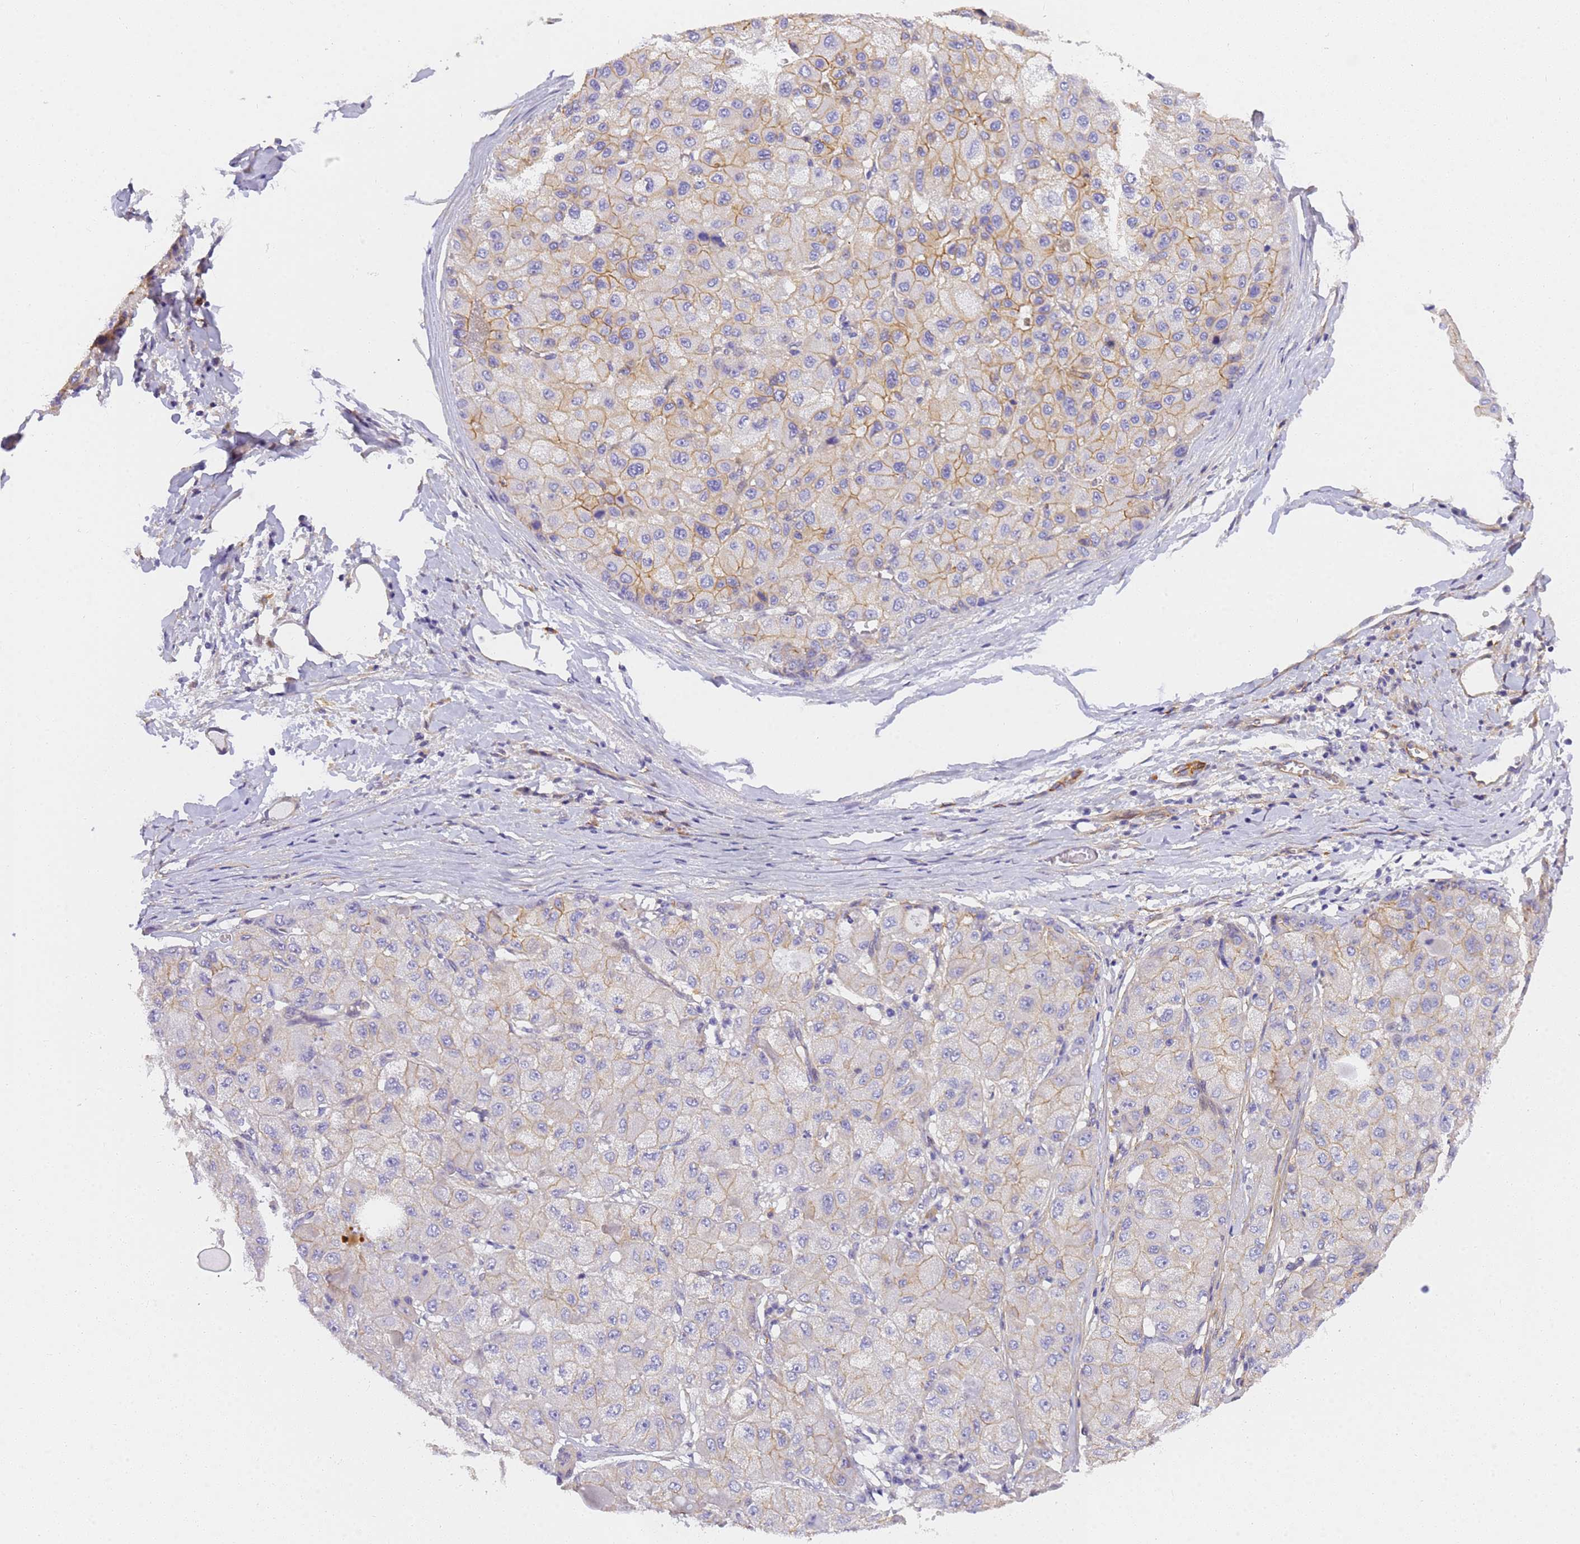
{"staining": {"intensity": "moderate", "quantity": "25%-75%", "location": "cytoplasmic/membranous"}, "tissue": "liver cancer", "cell_type": "Tumor cells", "image_type": "cancer", "snomed": [{"axis": "morphology", "description": "Carcinoma, Hepatocellular, NOS"}, {"axis": "topography", "description": "Liver"}], "caption": "Protein positivity by IHC displays moderate cytoplasmic/membranous positivity in approximately 25%-75% of tumor cells in liver cancer (hepatocellular carcinoma). The protein of interest is stained brown, and the nuclei are stained in blue (DAB (3,3'-diaminobenzidine) IHC with brightfield microscopy, high magnification).", "gene": "MVB12A", "patient": {"sex": "male", "age": 80}}